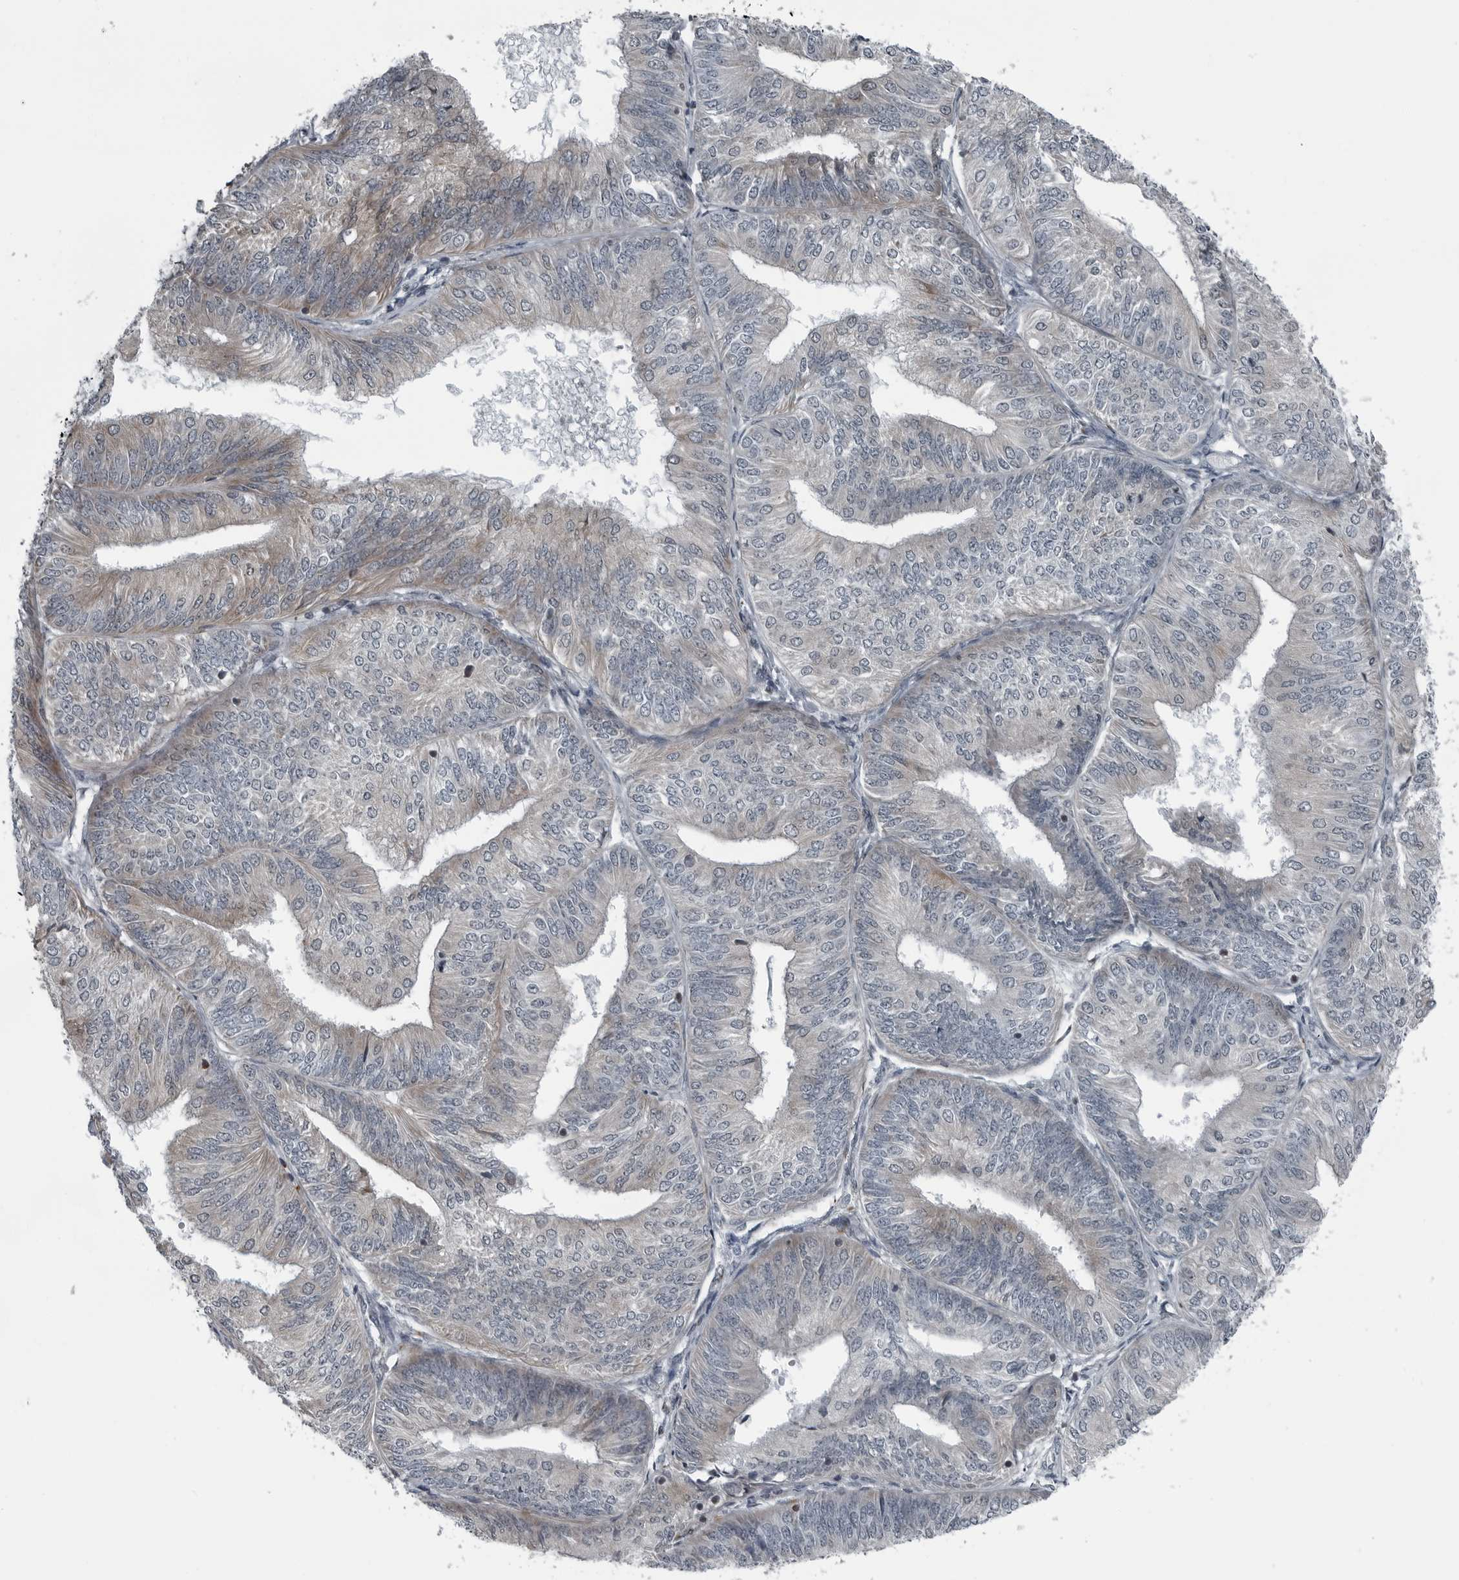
{"staining": {"intensity": "weak", "quantity": "<25%", "location": "cytoplasmic/membranous"}, "tissue": "endometrial cancer", "cell_type": "Tumor cells", "image_type": "cancer", "snomed": [{"axis": "morphology", "description": "Adenocarcinoma, NOS"}, {"axis": "topography", "description": "Endometrium"}], "caption": "DAB immunohistochemical staining of endometrial adenocarcinoma shows no significant staining in tumor cells.", "gene": "GAK", "patient": {"sex": "female", "age": 58}}